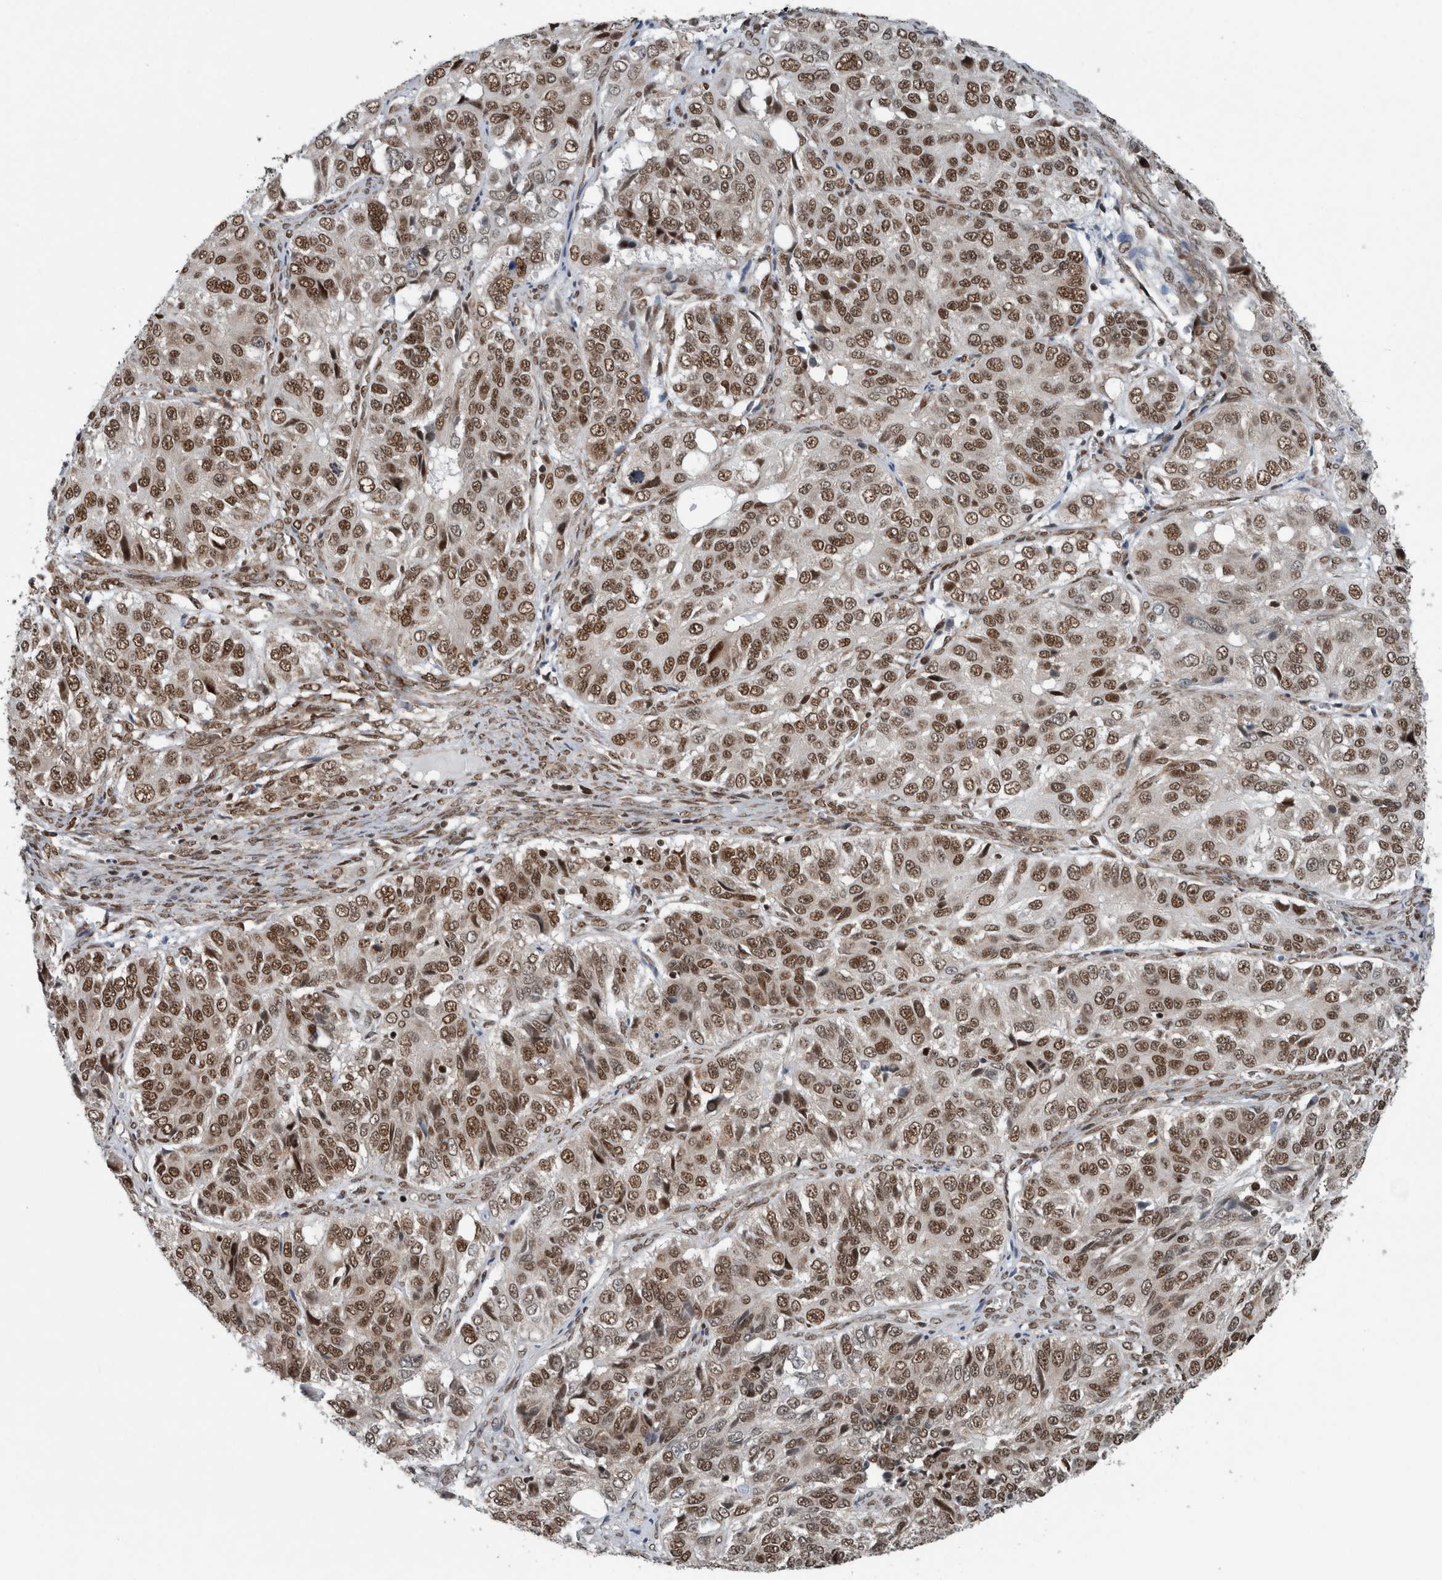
{"staining": {"intensity": "moderate", "quantity": ">75%", "location": "nuclear"}, "tissue": "ovarian cancer", "cell_type": "Tumor cells", "image_type": "cancer", "snomed": [{"axis": "morphology", "description": "Carcinoma, endometroid"}, {"axis": "topography", "description": "Ovary"}], "caption": "IHC of human ovarian endometroid carcinoma demonstrates medium levels of moderate nuclear staining in approximately >75% of tumor cells.", "gene": "DNMT3A", "patient": {"sex": "female", "age": 51}}